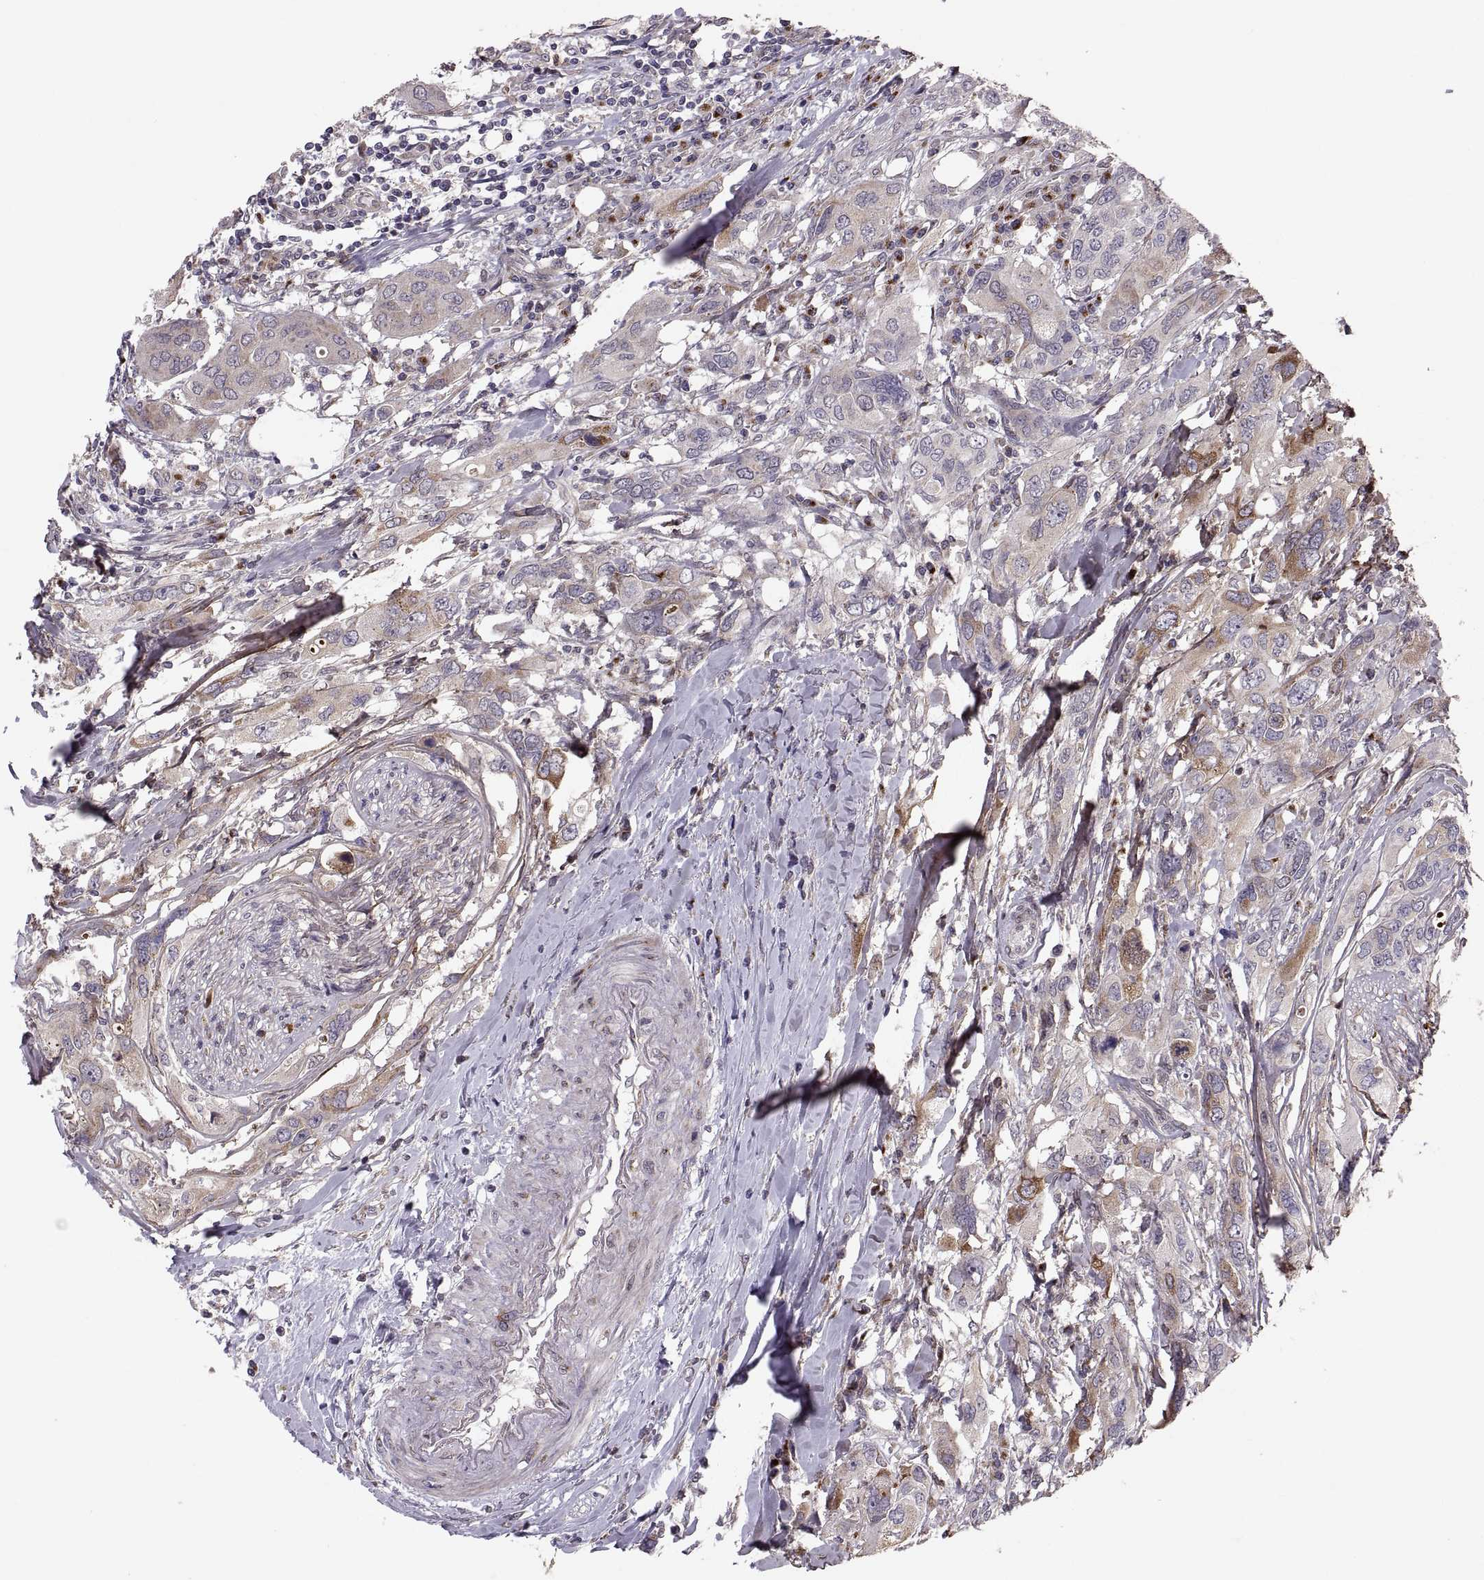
{"staining": {"intensity": "moderate", "quantity": "<25%", "location": "cytoplasmic/membranous"}, "tissue": "urothelial cancer", "cell_type": "Tumor cells", "image_type": "cancer", "snomed": [{"axis": "morphology", "description": "Urothelial carcinoma, NOS"}, {"axis": "morphology", "description": "Urothelial carcinoma, High grade"}, {"axis": "topography", "description": "Urinary bladder"}], "caption": "A histopathology image showing moderate cytoplasmic/membranous staining in approximately <25% of tumor cells in urothelial cancer, as visualized by brown immunohistochemical staining.", "gene": "TESC", "patient": {"sex": "male", "age": 63}}